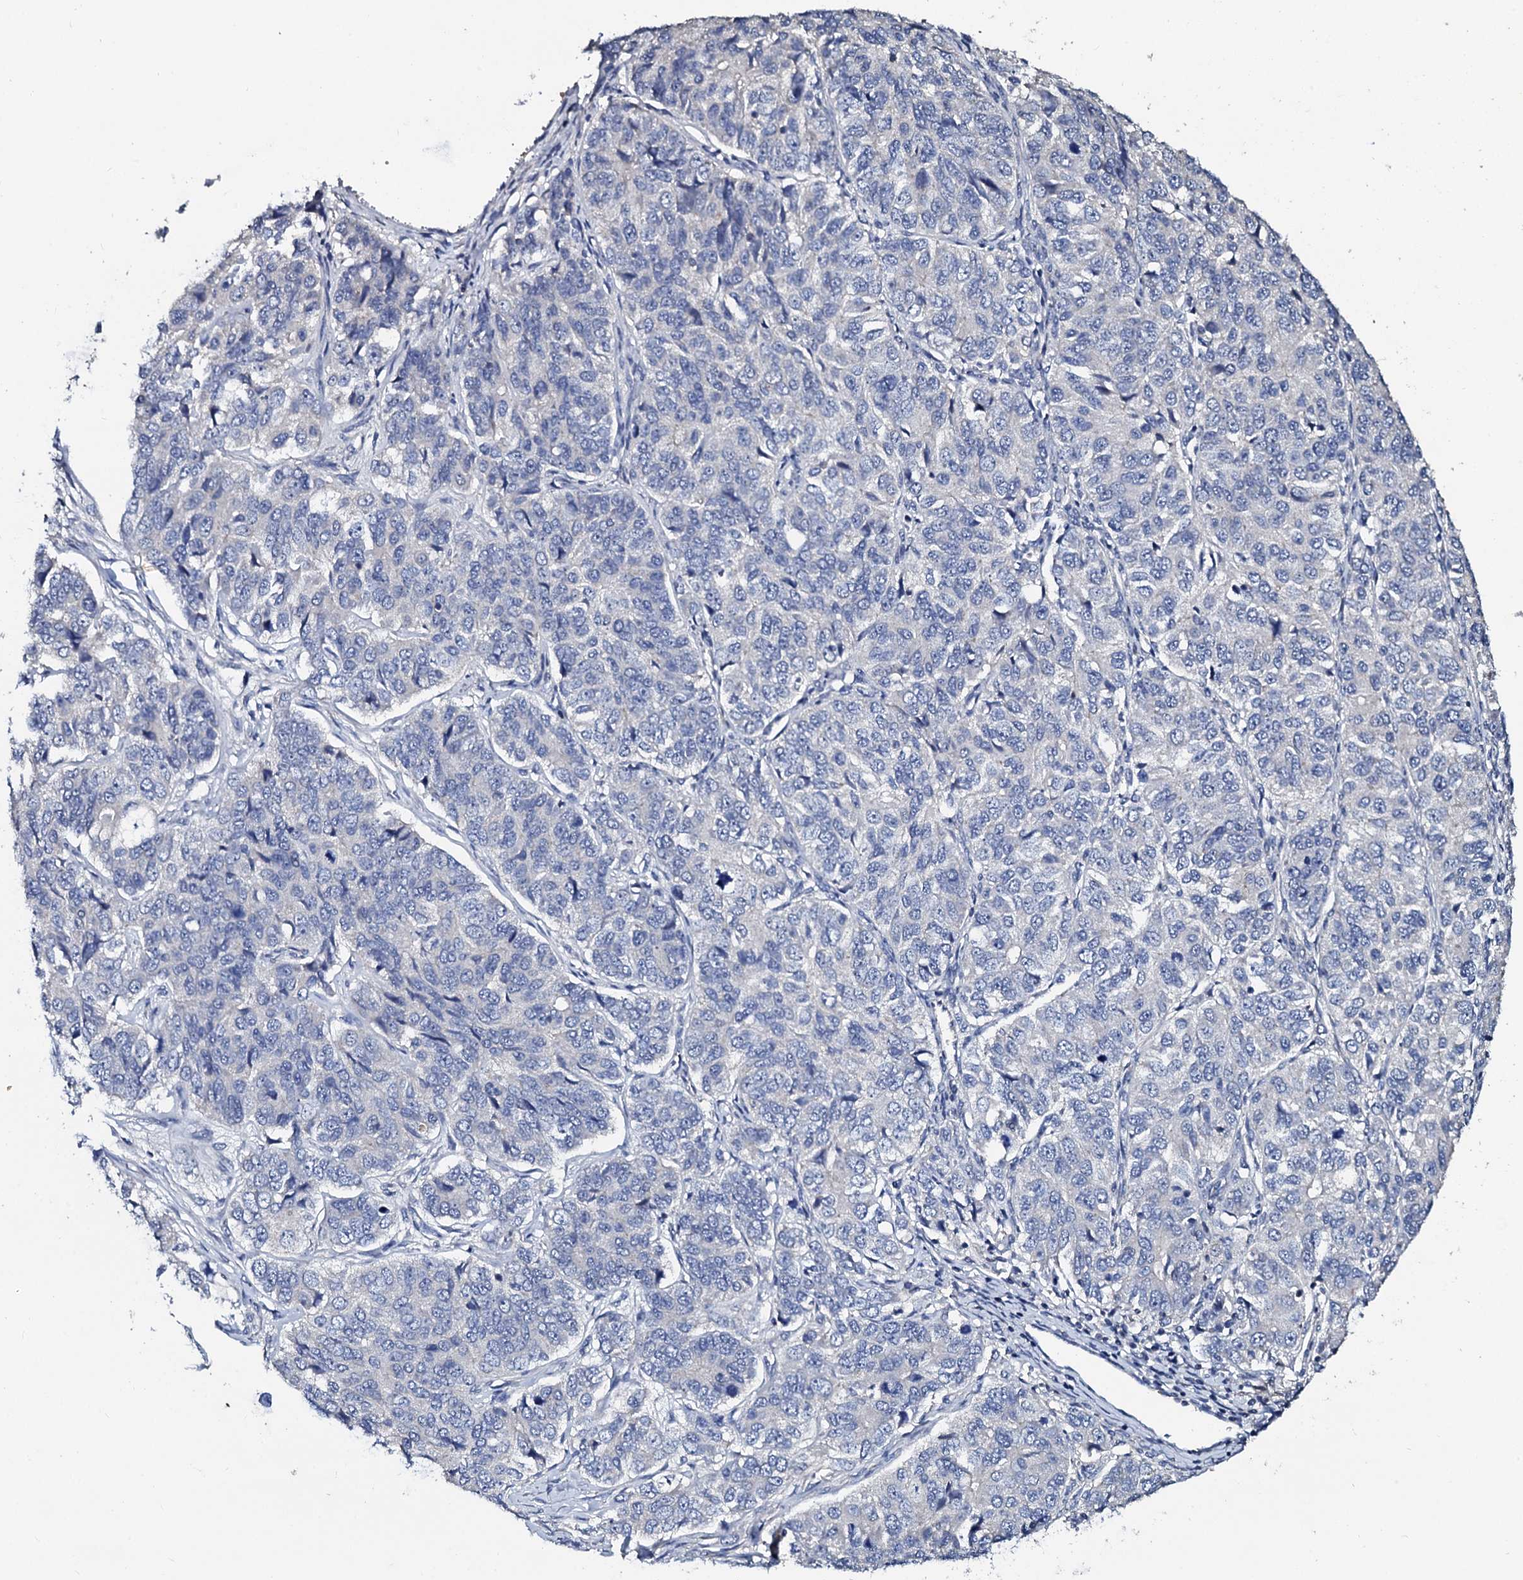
{"staining": {"intensity": "negative", "quantity": "none", "location": "none"}, "tissue": "ovarian cancer", "cell_type": "Tumor cells", "image_type": "cancer", "snomed": [{"axis": "morphology", "description": "Carcinoma, endometroid"}, {"axis": "topography", "description": "Ovary"}], "caption": "Tumor cells show no significant expression in ovarian cancer (endometroid carcinoma).", "gene": "SLC37A4", "patient": {"sex": "female", "age": 51}}